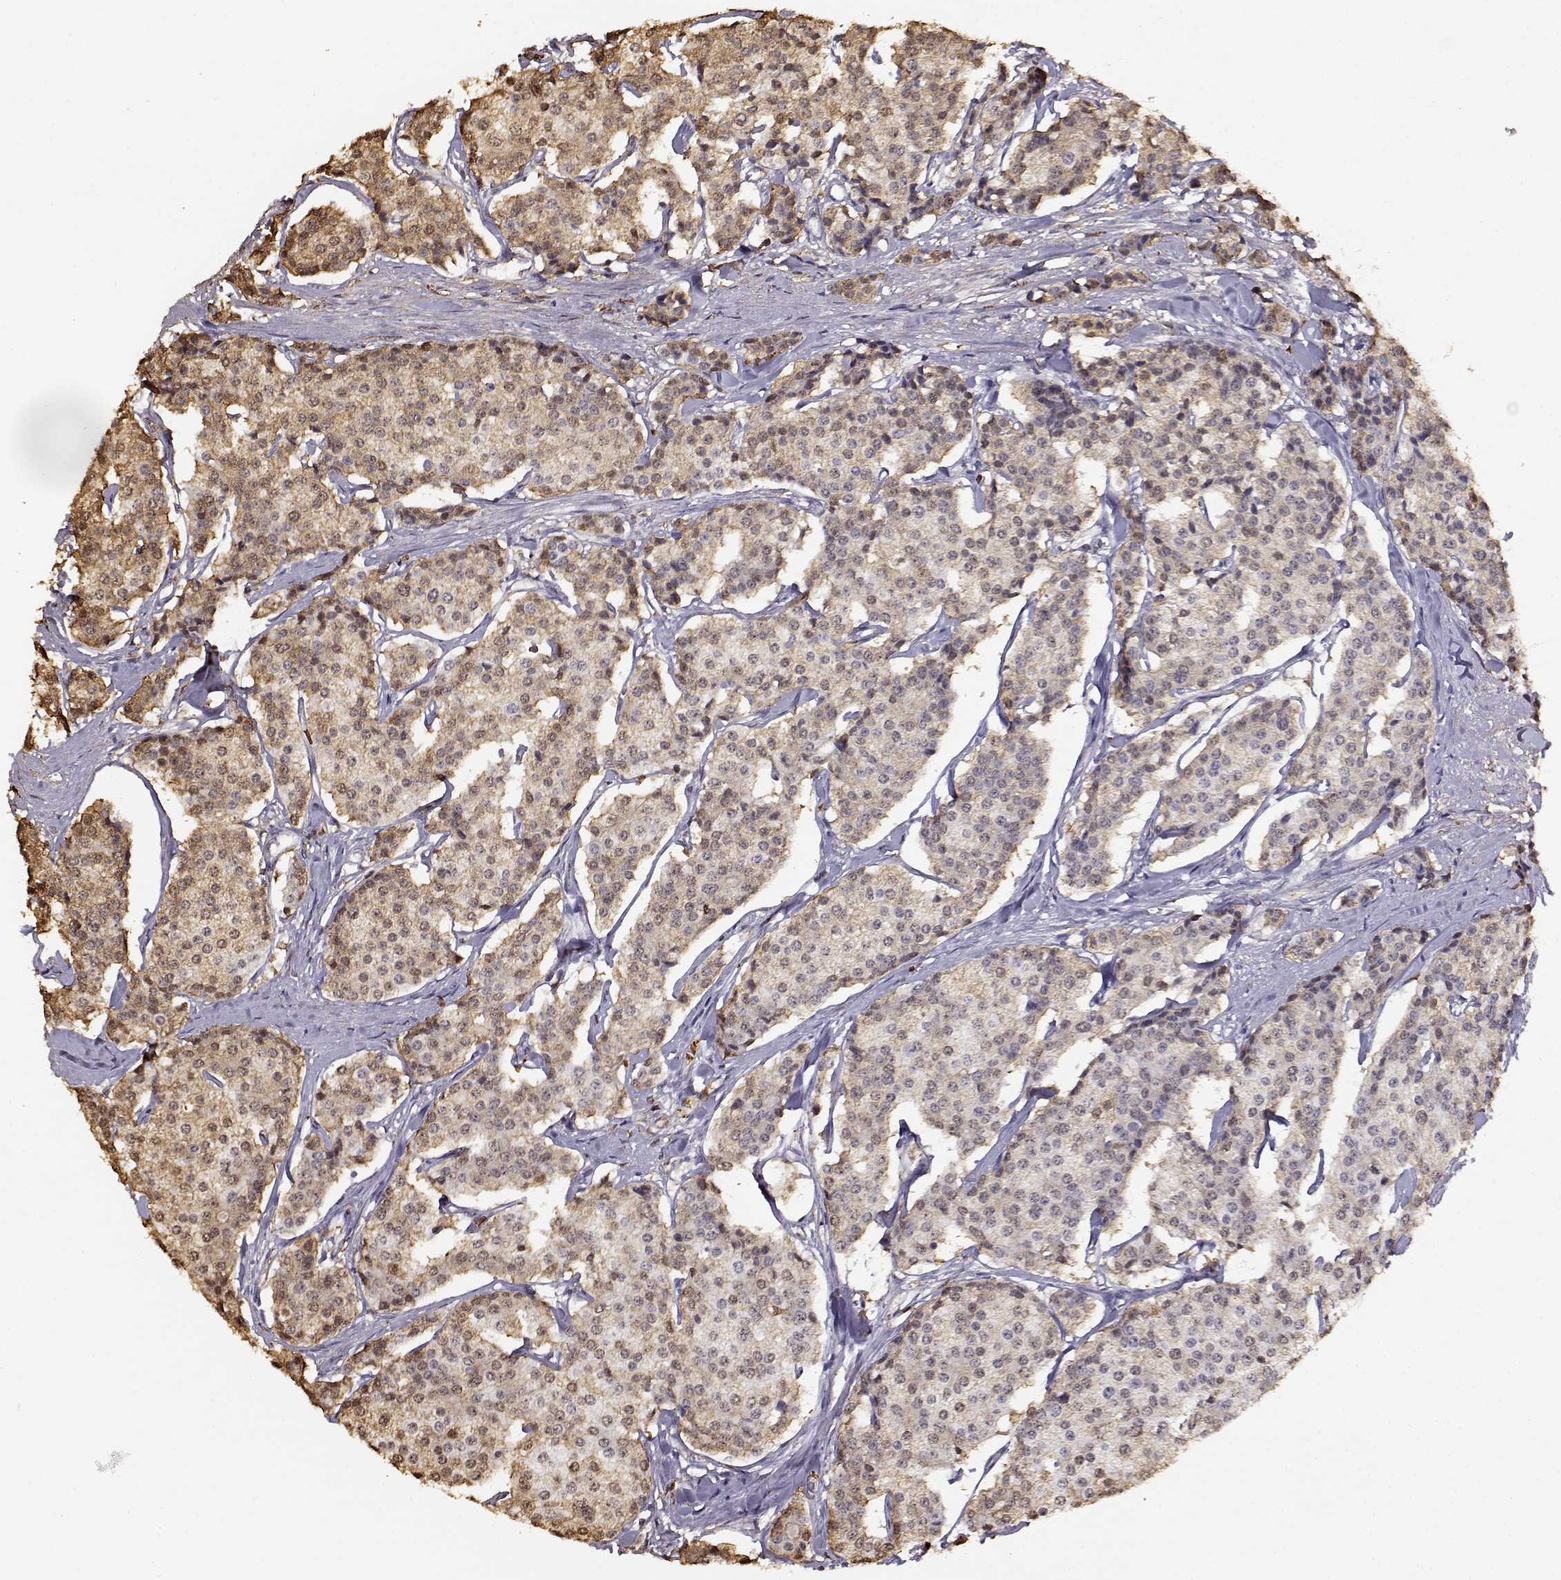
{"staining": {"intensity": "moderate", "quantity": "<25%", "location": "cytoplasmic/membranous"}, "tissue": "carcinoid", "cell_type": "Tumor cells", "image_type": "cancer", "snomed": [{"axis": "morphology", "description": "Carcinoid, malignant, NOS"}, {"axis": "topography", "description": "Small intestine"}], "caption": "High-magnification brightfield microscopy of carcinoid stained with DAB (3,3'-diaminobenzidine) (brown) and counterstained with hematoxylin (blue). tumor cells exhibit moderate cytoplasmic/membranous positivity is identified in approximately<25% of cells.", "gene": "RHOXF2", "patient": {"sex": "female", "age": 65}}